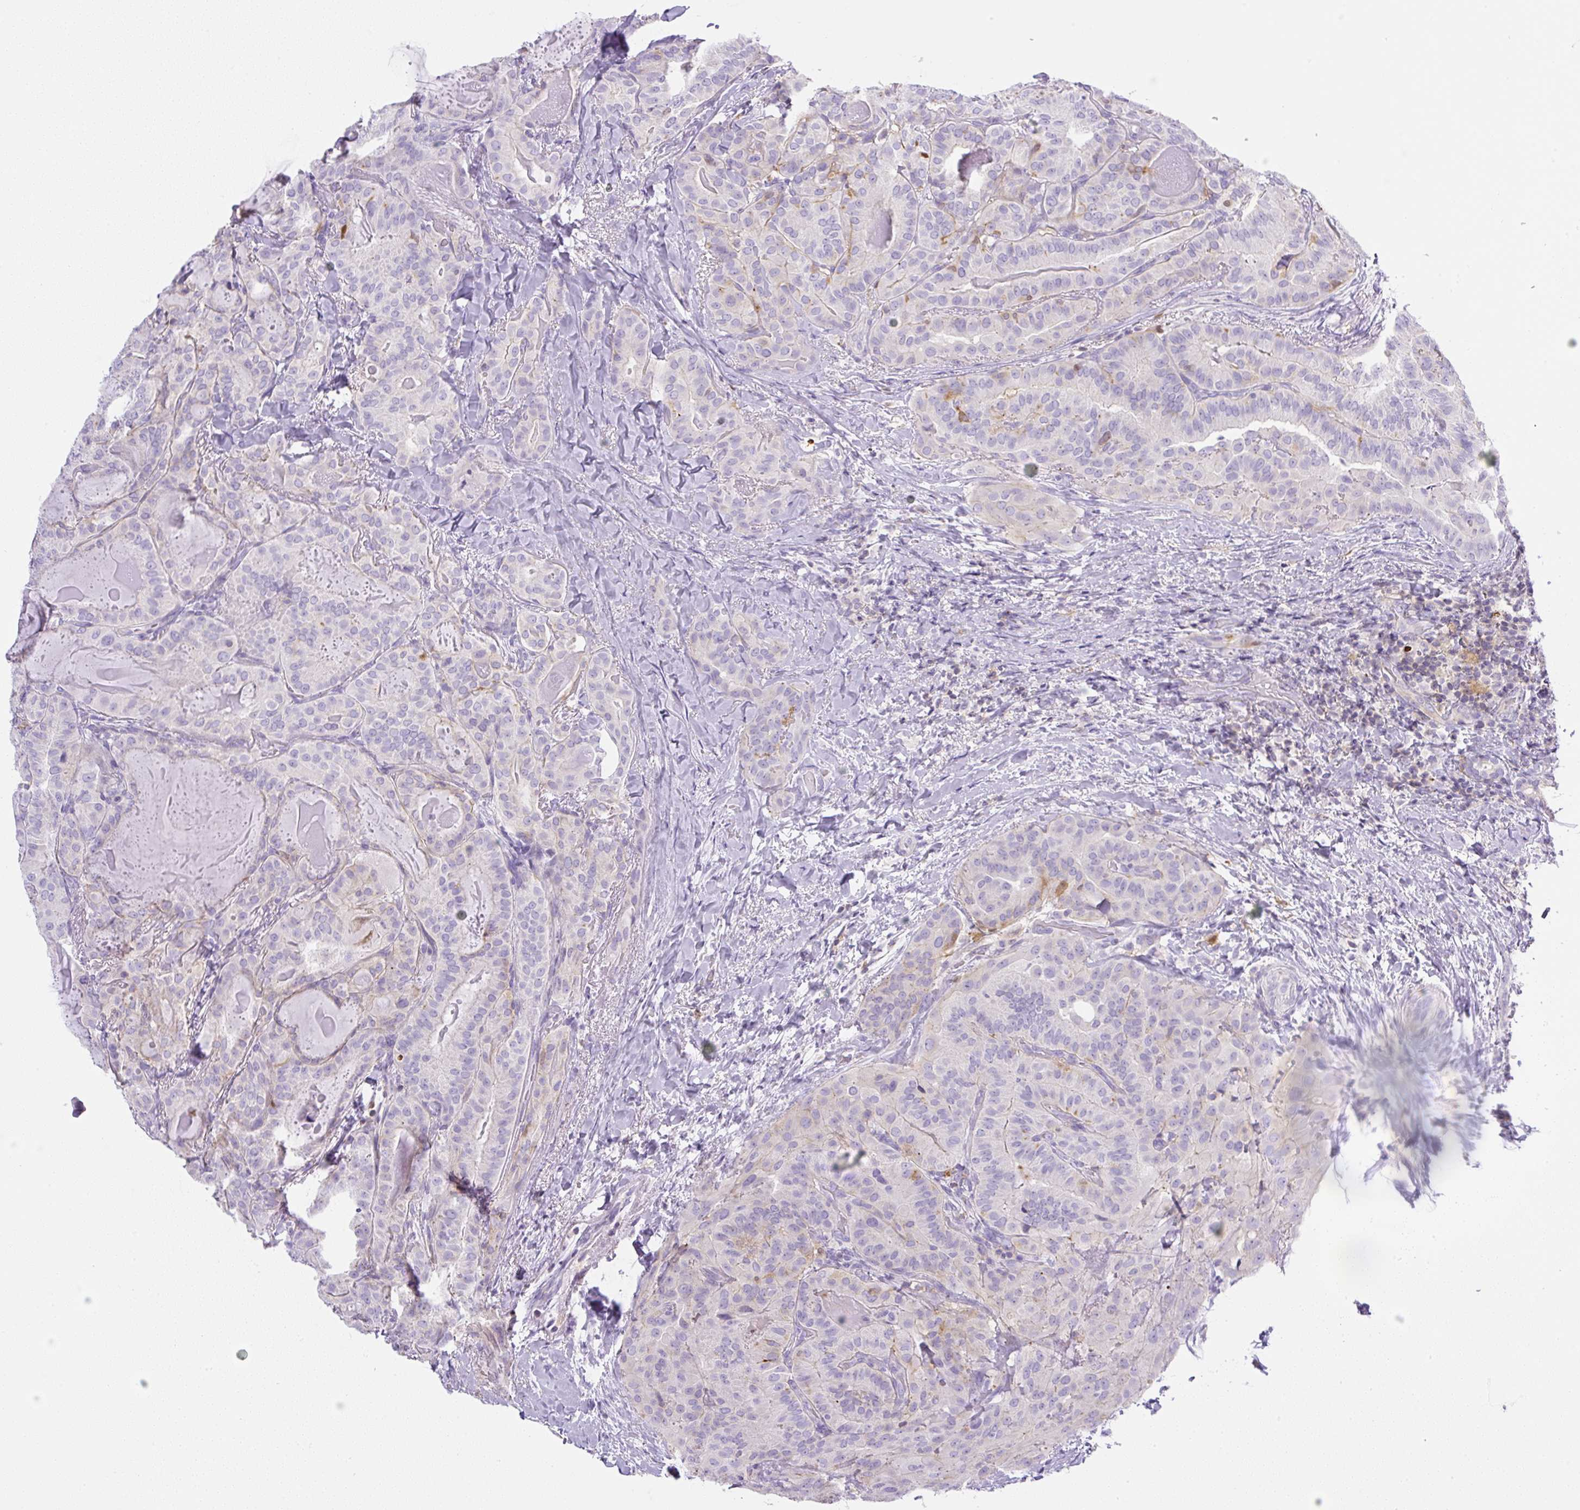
{"staining": {"intensity": "moderate", "quantity": "<25%", "location": "cytoplasmic/membranous"}, "tissue": "thyroid cancer", "cell_type": "Tumor cells", "image_type": "cancer", "snomed": [{"axis": "morphology", "description": "Papillary adenocarcinoma, NOS"}, {"axis": "topography", "description": "Thyroid gland"}], "caption": "The micrograph shows staining of thyroid papillary adenocarcinoma, revealing moderate cytoplasmic/membranous protein positivity (brown color) within tumor cells.", "gene": "PIP5KL1", "patient": {"sex": "female", "age": 68}}